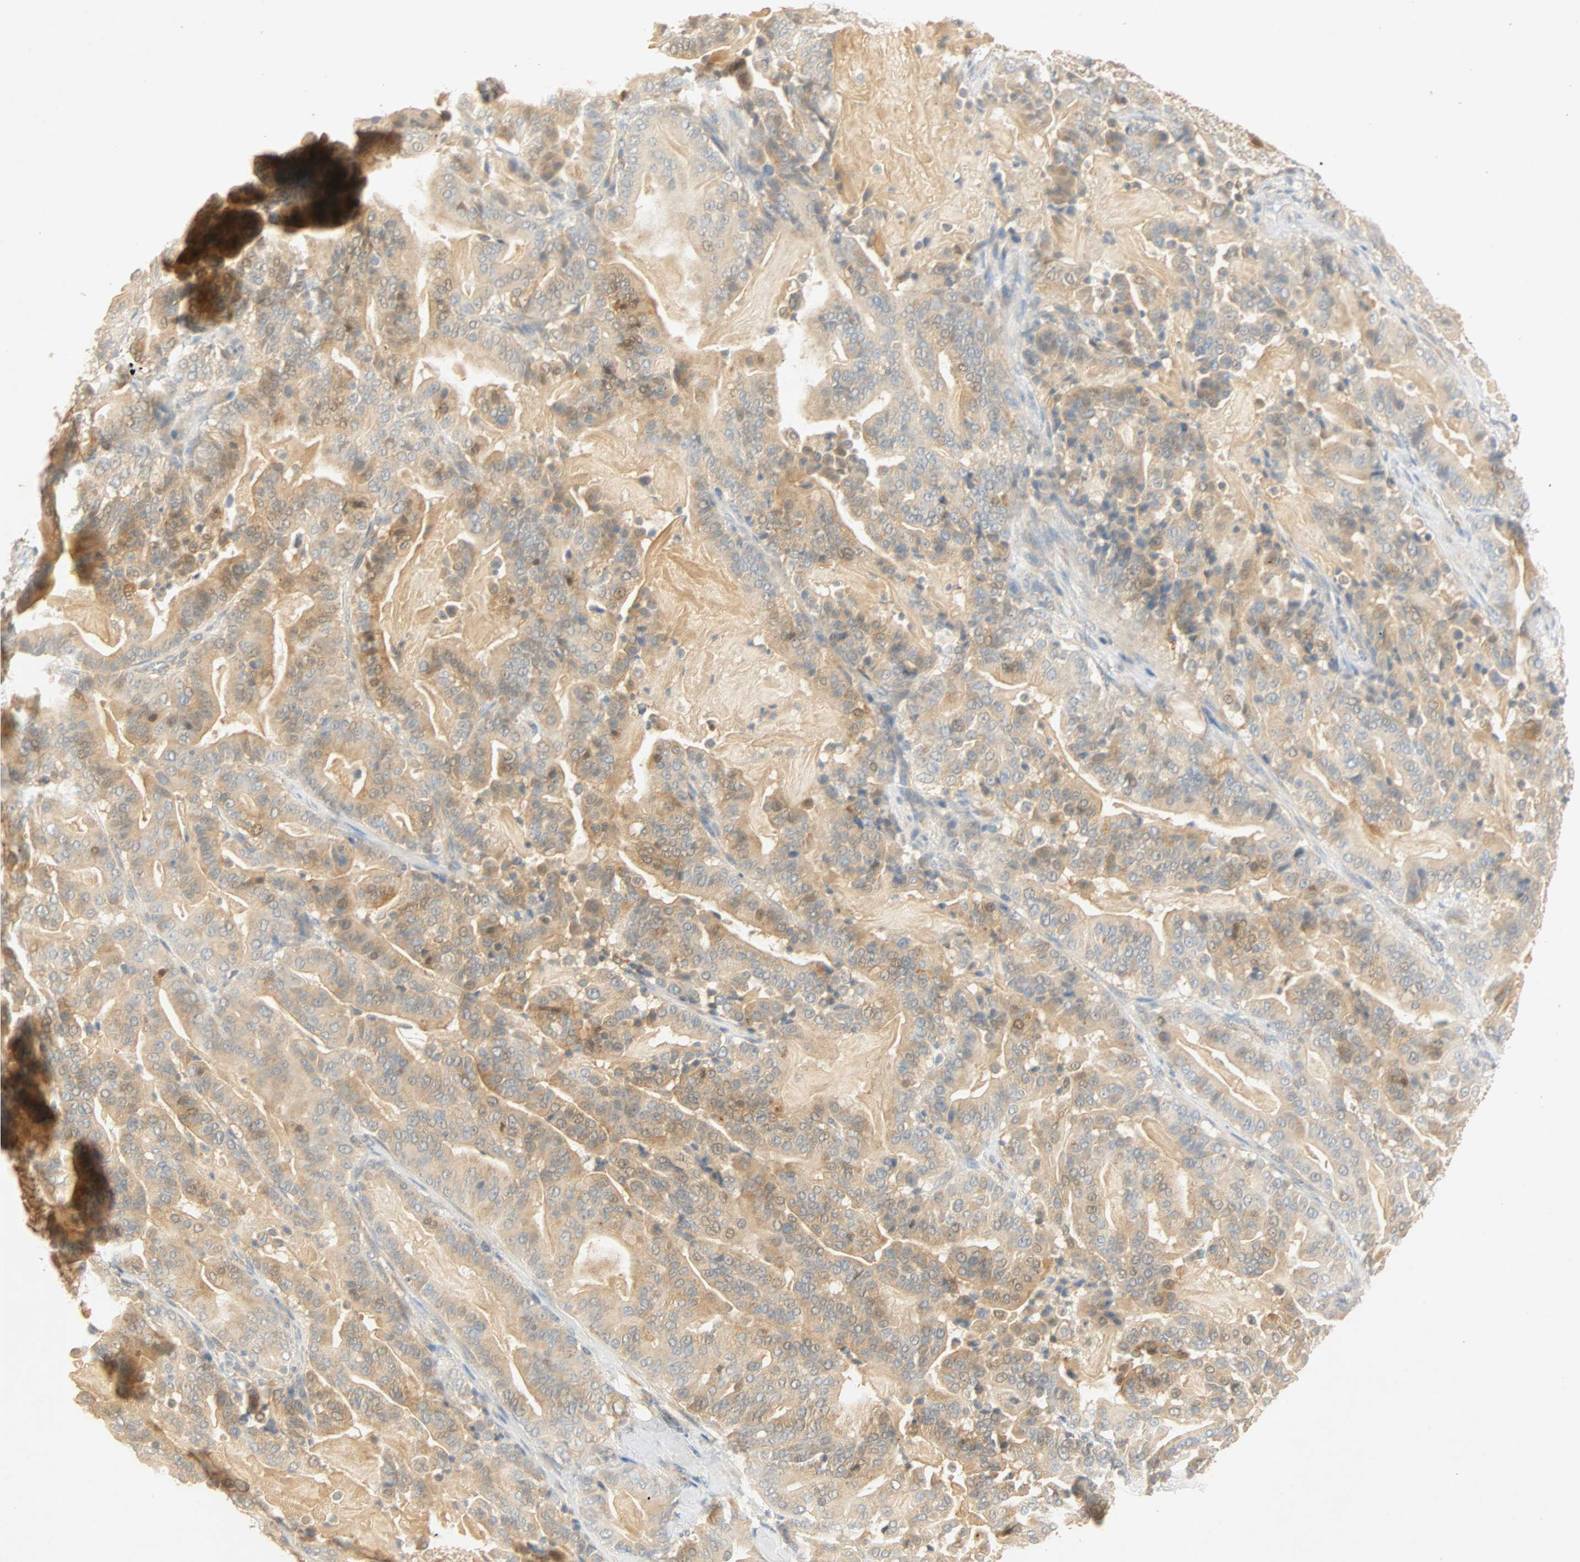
{"staining": {"intensity": "moderate", "quantity": "25%-75%", "location": "cytoplasmic/membranous"}, "tissue": "pancreatic cancer", "cell_type": "Tumor cells", "image_type": "cancer", "snomed": [{"axis": "morphology", "description": "Adenocarcinoma, NOS"}, {"axis": "topography", "description": "Pancreas"}], "caption": "Approximately 25%-75% of tumor cells in human pancreatic cancer demonstrate moderate cytoplasmic/membranous protein positivity as visualized by brown immunohistochemical staining.", "gene": "SELENBP1", "patient": {"sex": "male", "age": 63}}